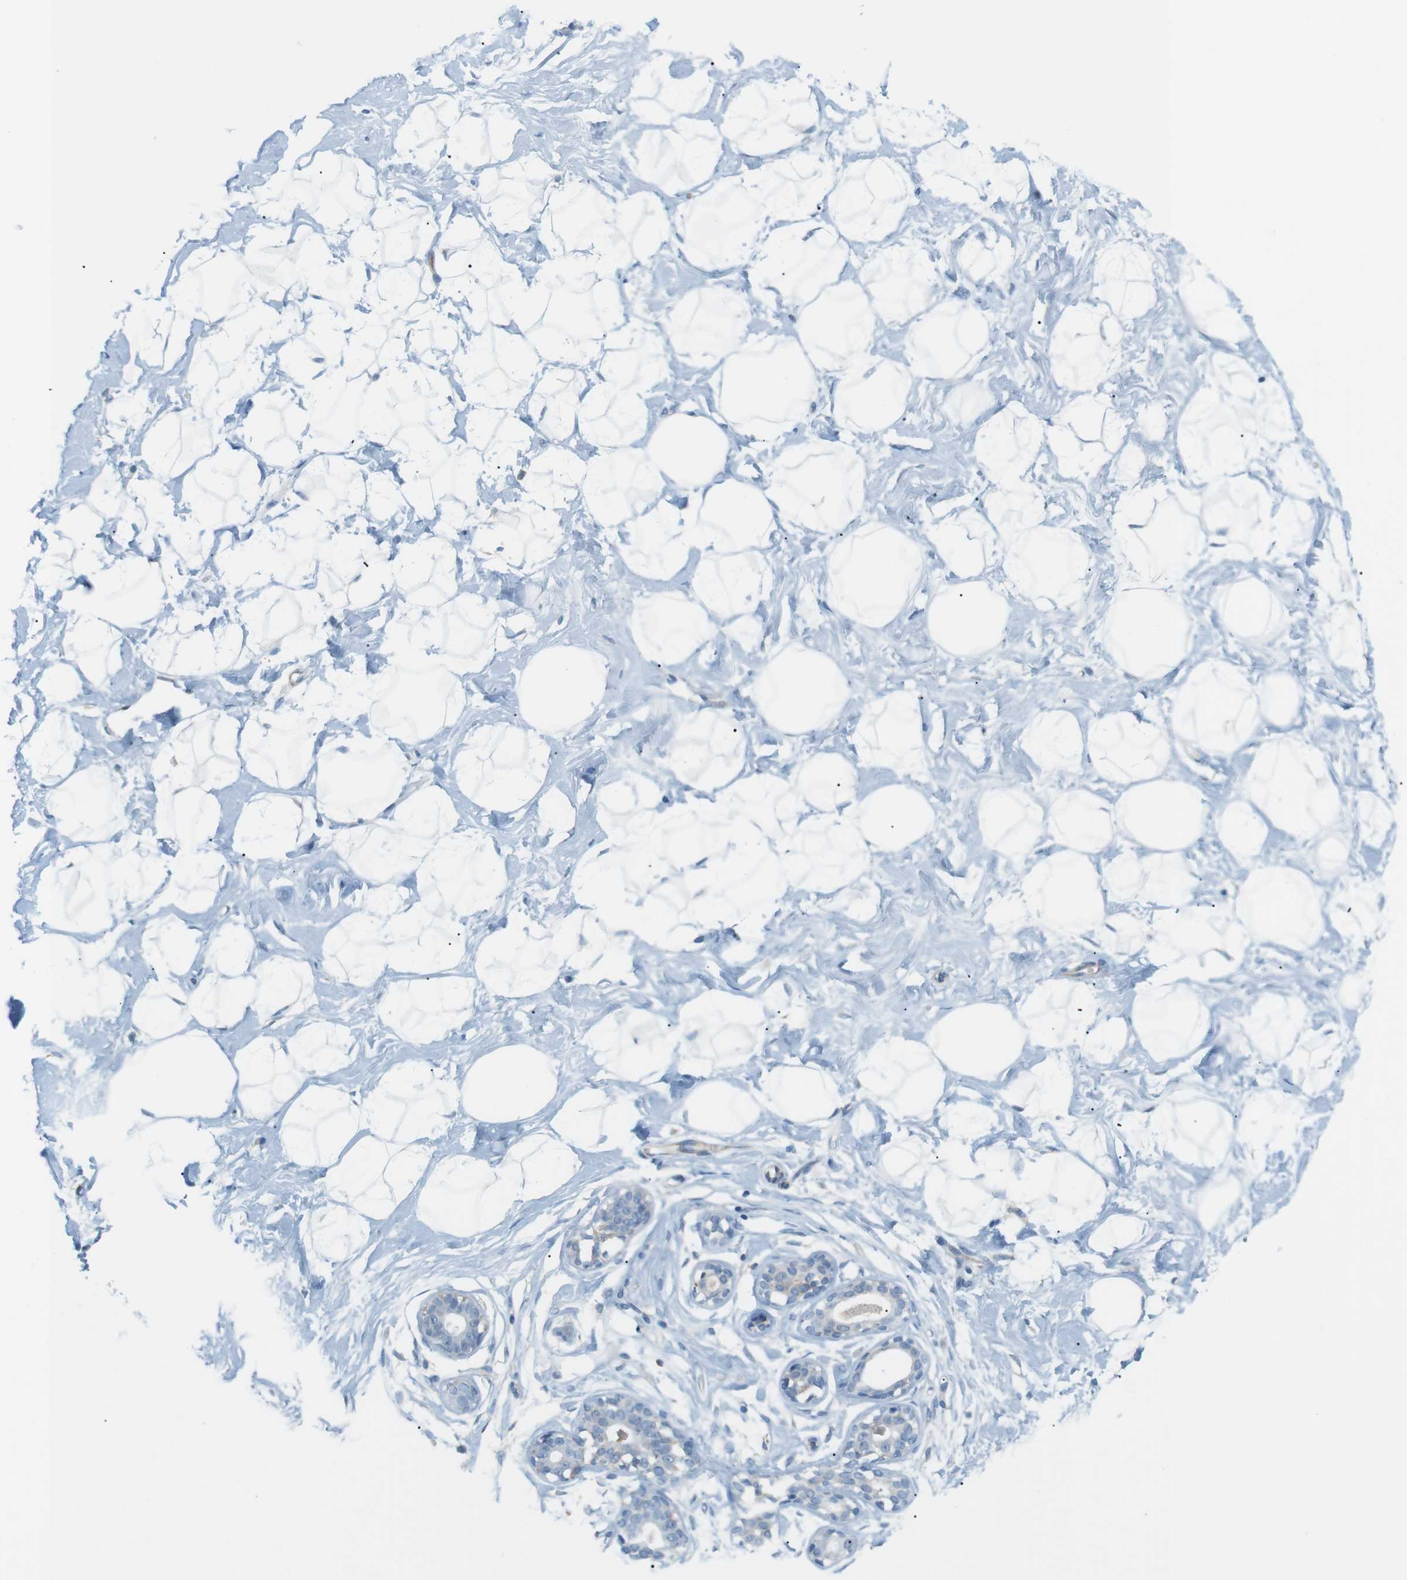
{"staining": {"intensity": "negative", "quantity": "none", "location": "none"}, "tissue": "breast", "cell_type": "Adipocytes", "image_type": "normal", "snomed": [{"axis": "morphology", "description": "Normal tissue, NOS"}, {"axis": "topography", "description": "Breast"}], "caption": "There is no significant positivity in adipocytes of breast.", "gene": "PEPD", "patient": {"sex": "female", "age": 23}}